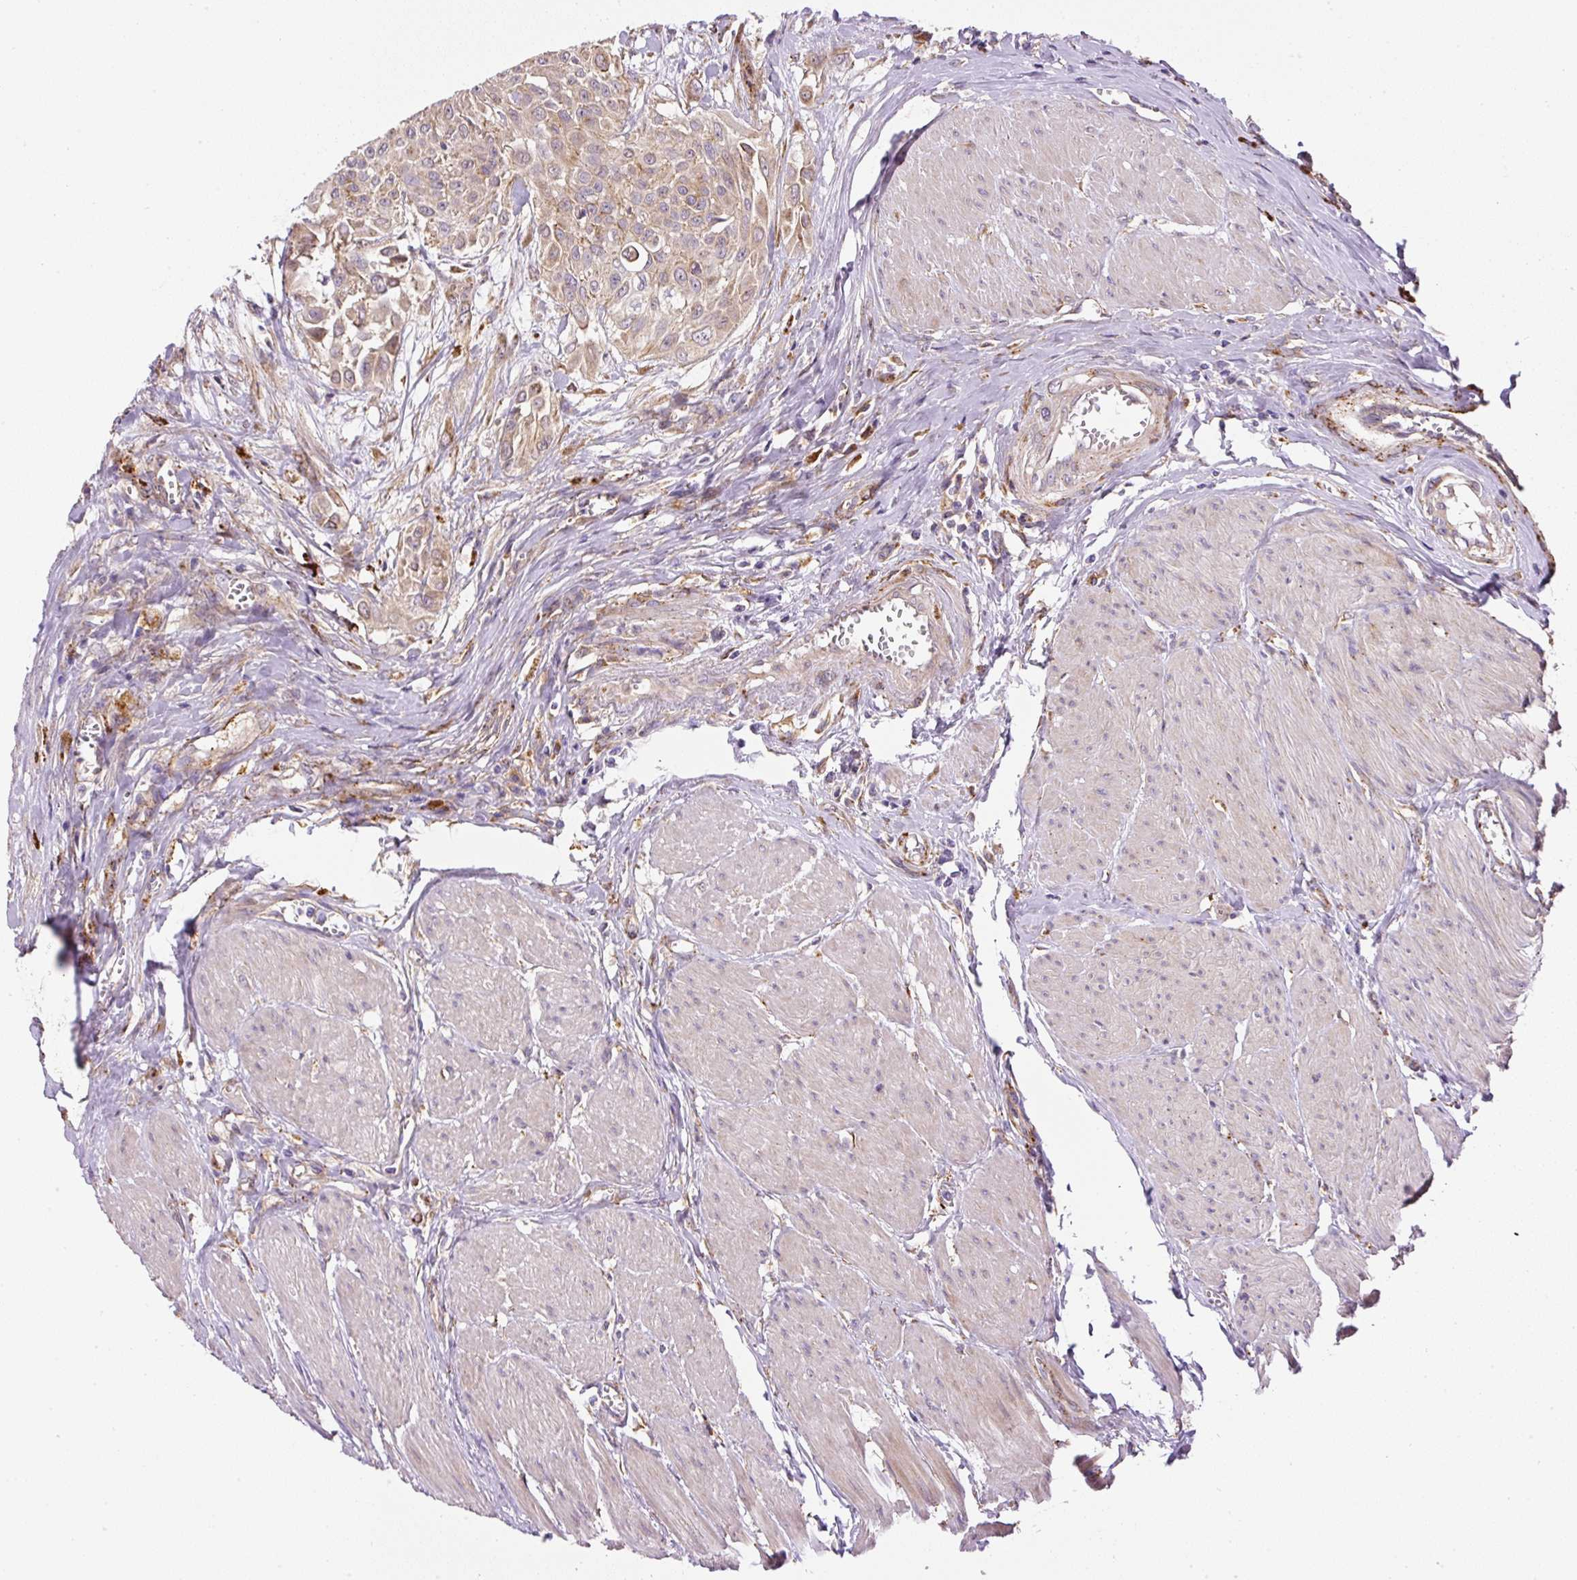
{"staining": {"intensity": "weak", "quantity": ">75%", "location": "cytoplasmic/membranous"}, "tissue": "urothelial cancer", "cell_type": "Tumor cells", "image_type": "cancer", "snomed": [{"axis": "morphology", "description": "Urothelial carcinoma, High grade"}, {"axis": "topography", "description": "Urinary bladder"}], "caption": "Immunohistochemical staining of urothelial cancer demonstrates weak cytoplasmic/membranous protein positivity in approximately >75% of tumor cells. (DAB (3,3'-diaminobenzidine) IHC, brown staining for protein, blue staining for nuclei).", "gene": "RNF170", "patient": {"sex": "male", "age": 57}}